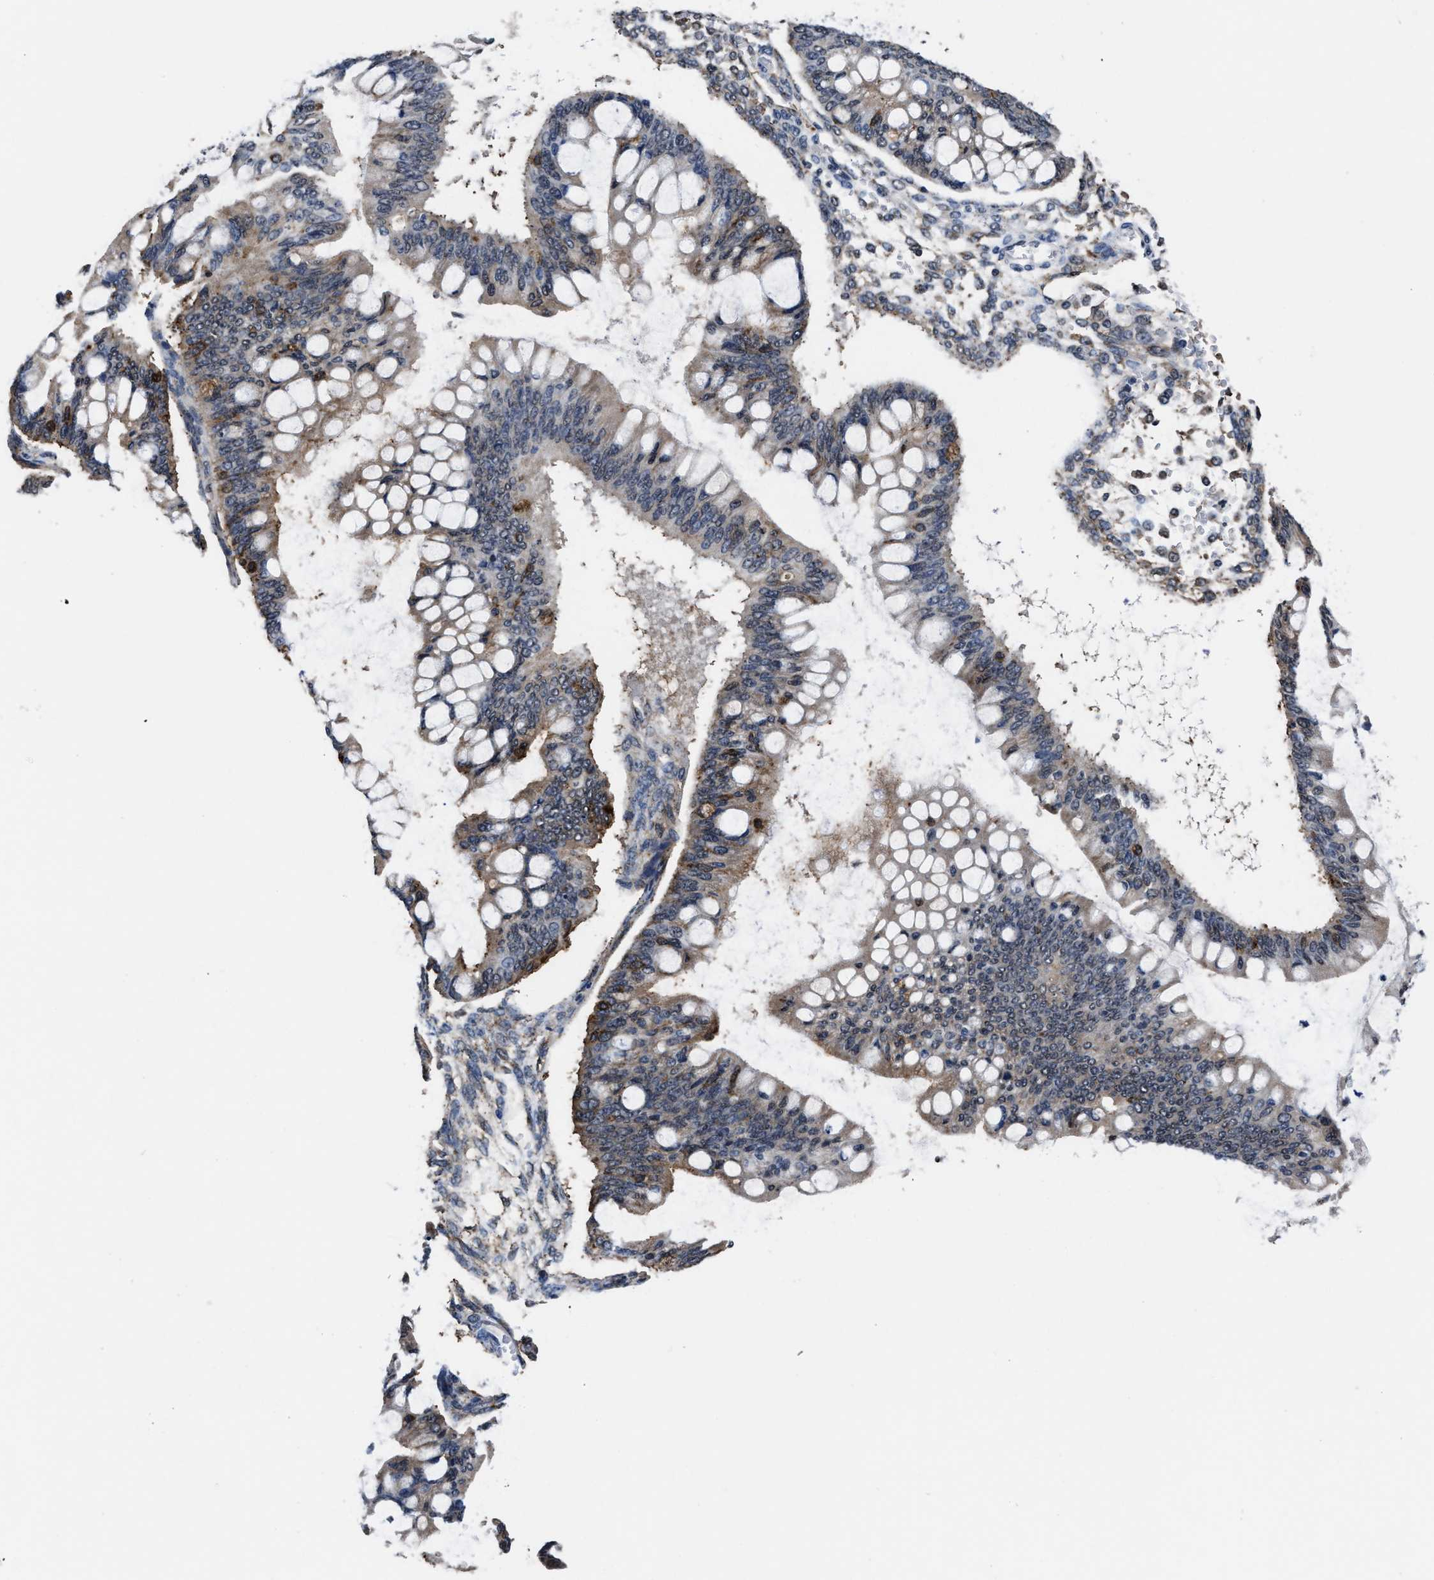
{"staining": {"intensity": "moderate", "quantity": ">75%", "location": "cytoplasmic/membranous"}, "tissue": "ovarian cancer", "cell_type": "Tumor cells", "image_type": "cancer", "snomed": [{"axis": "morphology", "description": "Cystadenocarcinoma, mucinous, NOS"}, {"axis": "topography", "description": "Ovary"}], "caption": "Human ovarian cancer (mucinous cystadenocarcinoma) stained with a protein marker displays moderate staining in tumor cells.", "gene": "MARCKSL1", "patient": {"sex": "female", "age": 73}}